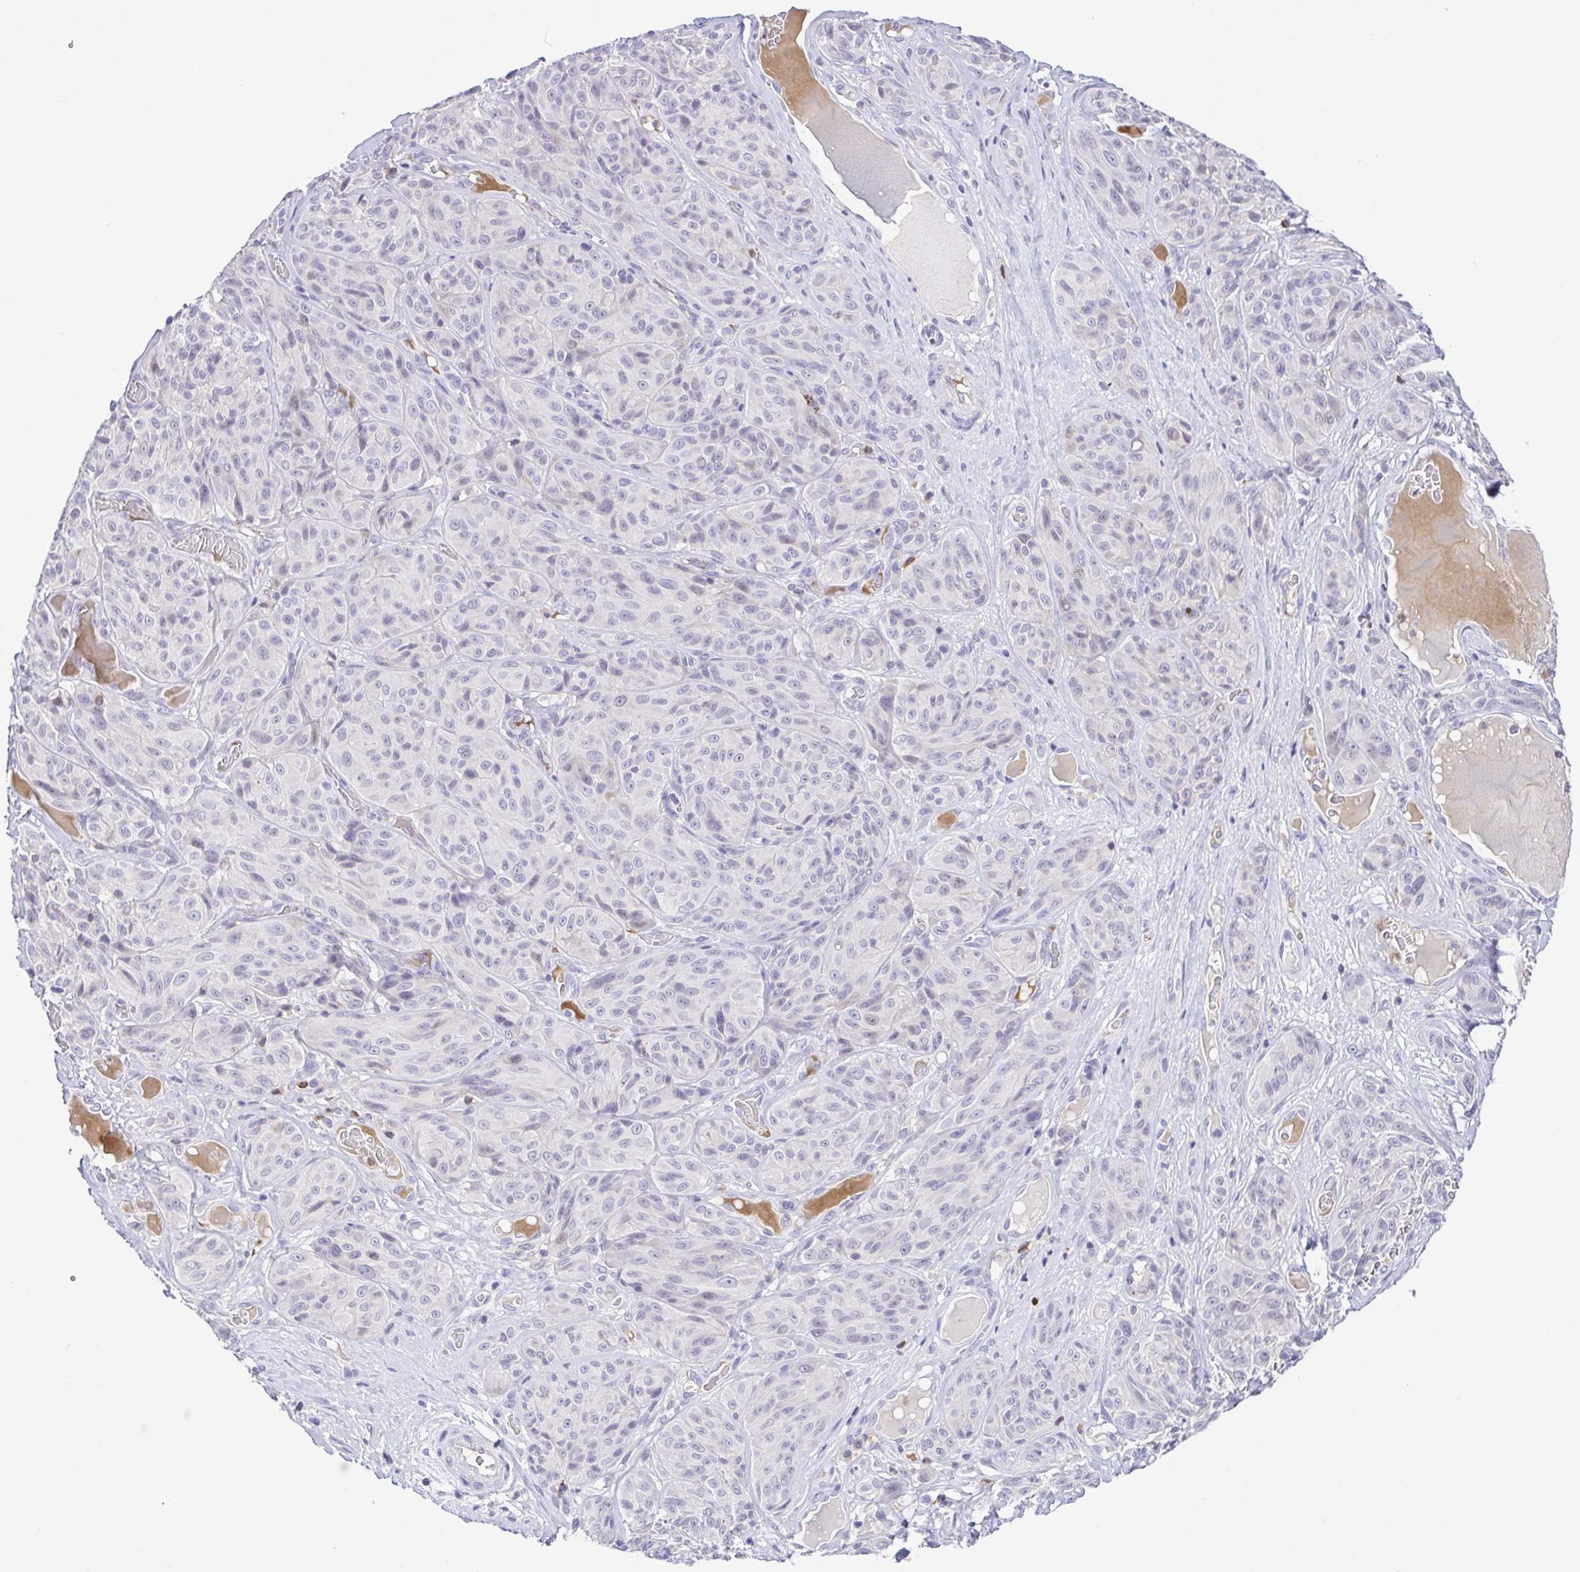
{"staining": {"intensity": "negative", "quantity": "none", "location": "none"}, "tissue": "melanoma", "cell_type": "Tumor cells", "image_type": "cancer", "snomed": [{"axis": "morphology", "description": "Malignant melanoma, NOS"}, {"axis": "topography", "description": "Skin"}], "caption": "Immunohistochemistry (IHC) photomicrograph of neoplastic tissue: human melanoma stained with DAB shows no significant protein staining in tumor cells.", "gene": "PGLYRP1", "patient": {"sex": "male", "age": 91}}